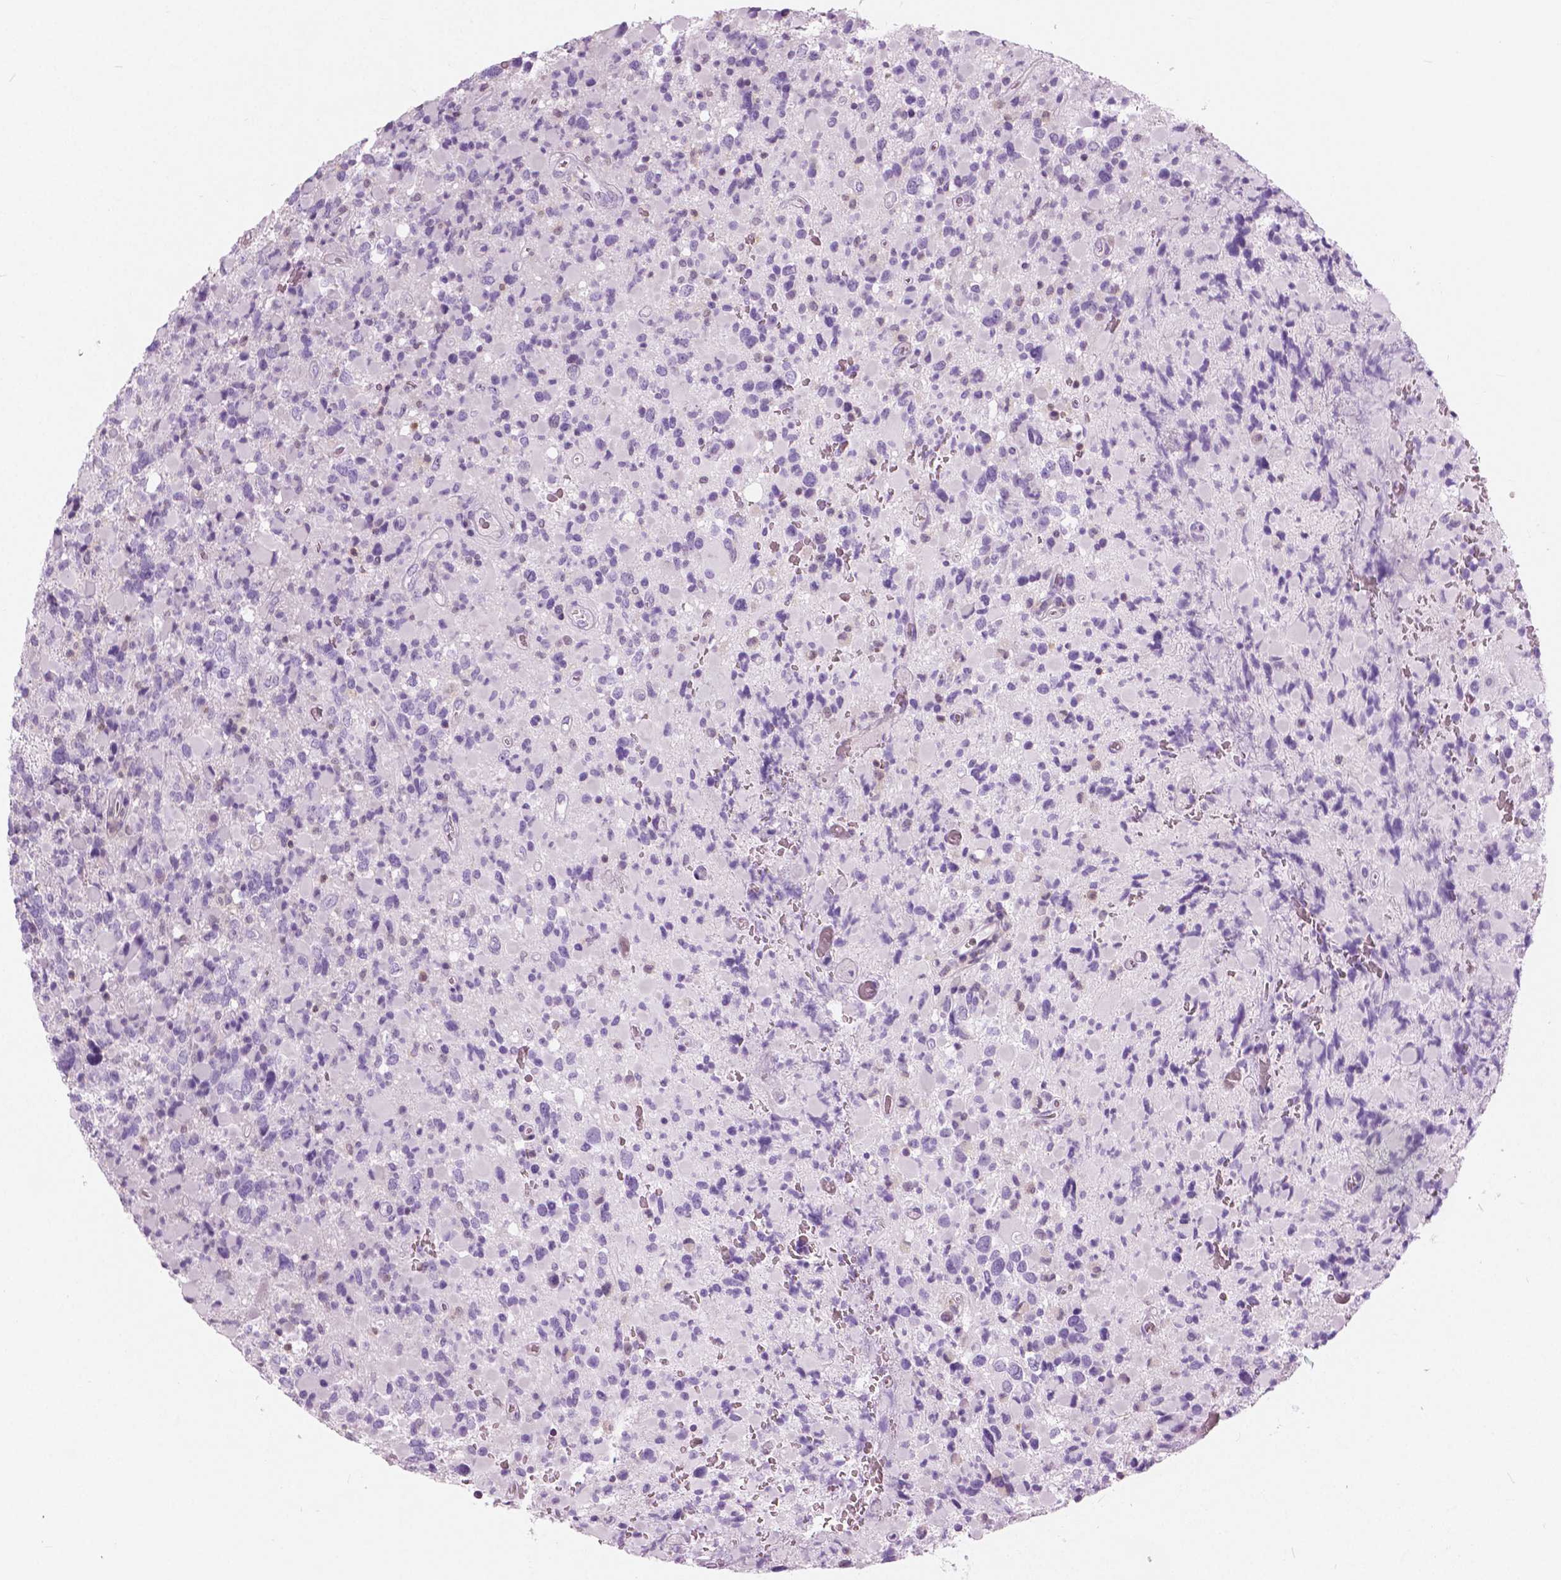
{"staining": {"intensity": "negative", "quantity": "none", "location": "none"}, "tissue": "glioma", "cell_type": "Tumor cells", "image_type": "cancer", "snomed": [{"axis": "morphology", "description": "Glioma, malignant, High grade"}, {"axis": "topography", "description": "Brain"}], "caption": "DAB (3,3'-diaminobenzidine) immunohistochemical staining of human glioma demonstrates no significant positivity in tumor cells. Nuclei are stained in blue.", "gene": "GALM", "patient": {"sex": "female", "age": 40}}